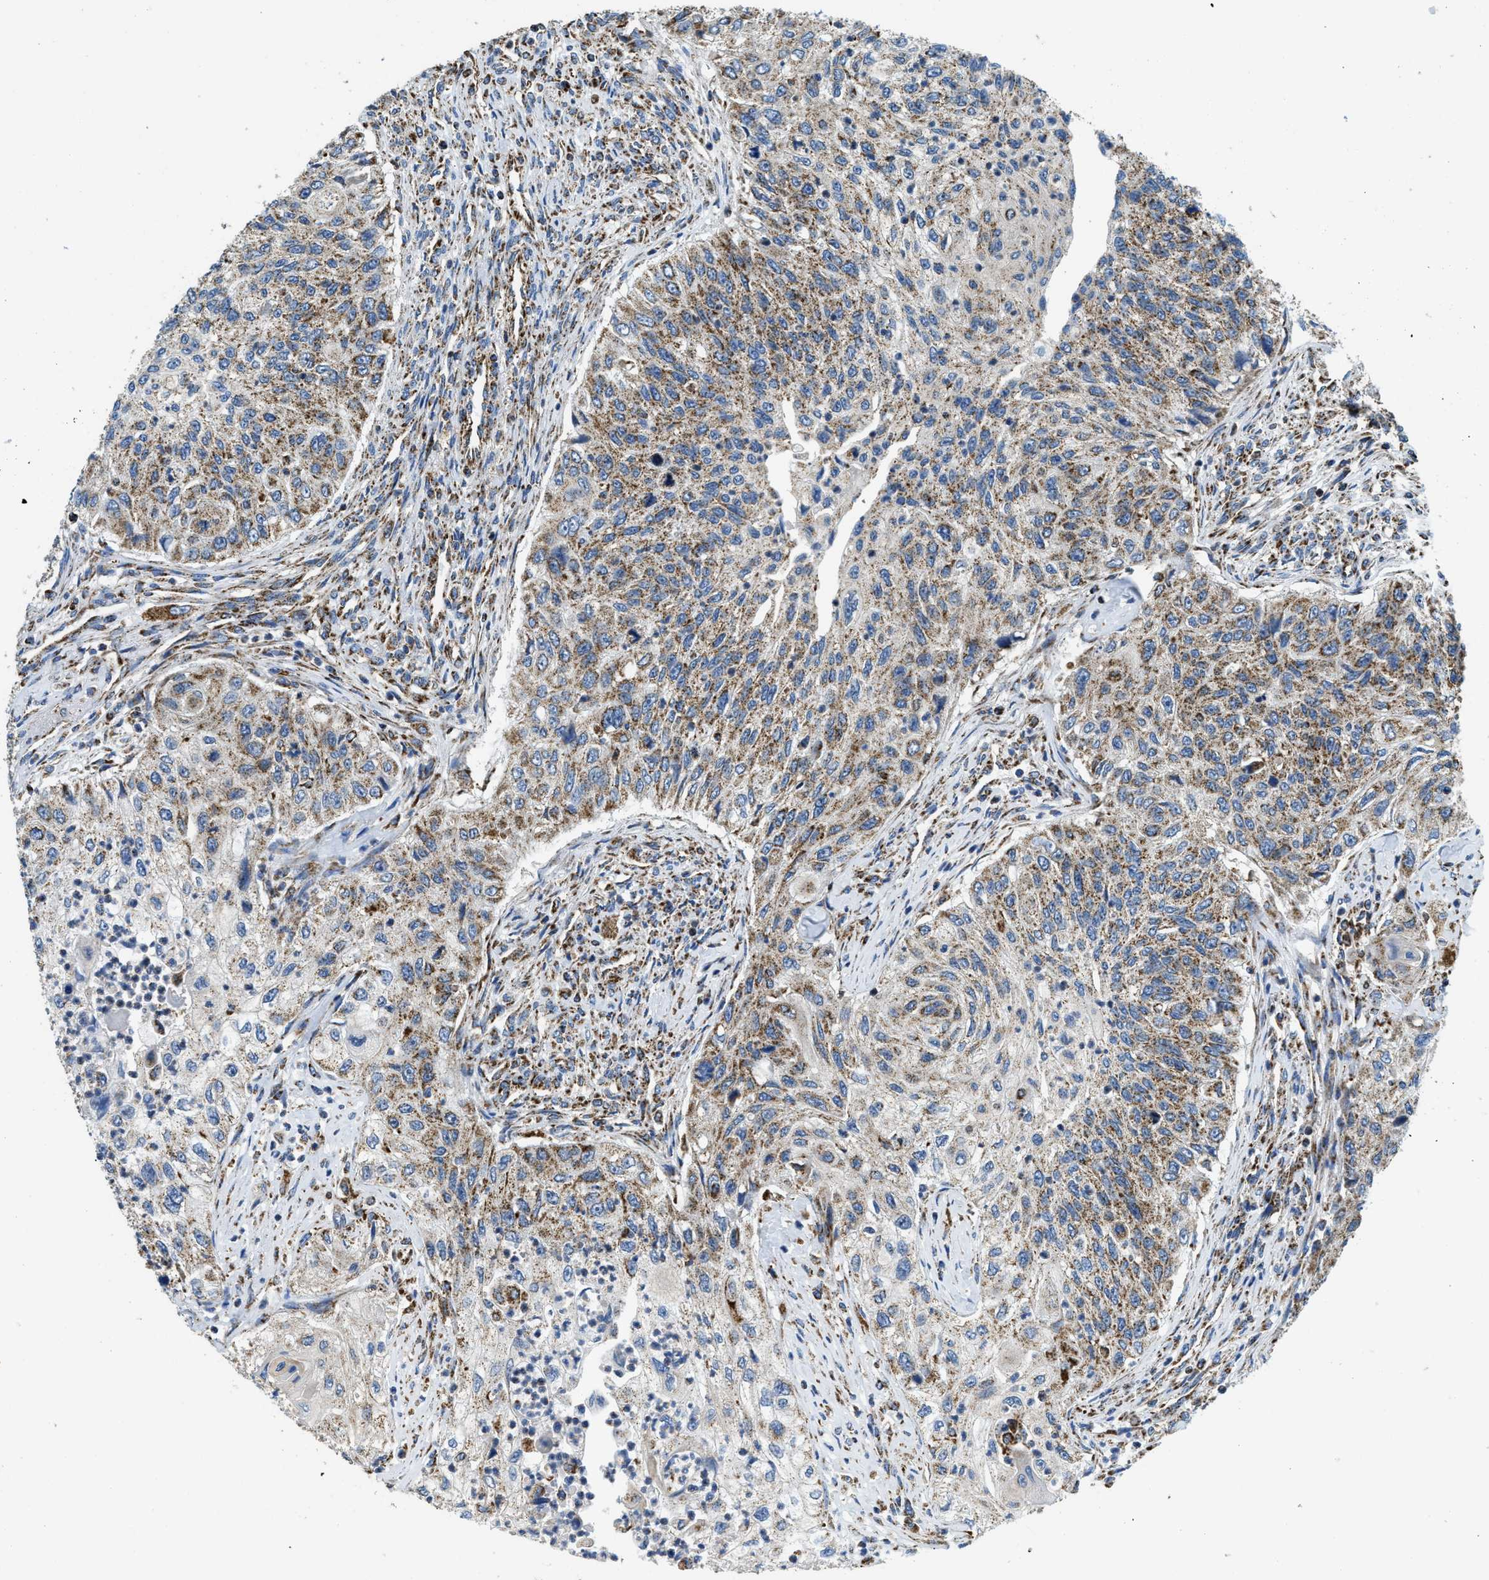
{"staining": {"intensity": "moderate", "quantity": ">75%", "location": "cytoplasmic/membranous"}, "tissue": "urothelial cancer", "cell_type": "Tumor cells", "image_type": "cancer", "snomed": [{"axis": "morphology", "description": "Urothelial carcinoma, High grade"}, {"axis": "topography", "description": "Urinary bladder"}], "caption": "About >75% of tumor cells in urothelial carcinoma (high-grade) show moderate cytoplasmic/membranous protein positivity as visualized by brown immunohistochemical staining.", "gene": "STK33", "patient": {"sex": "female", "age": 60}}